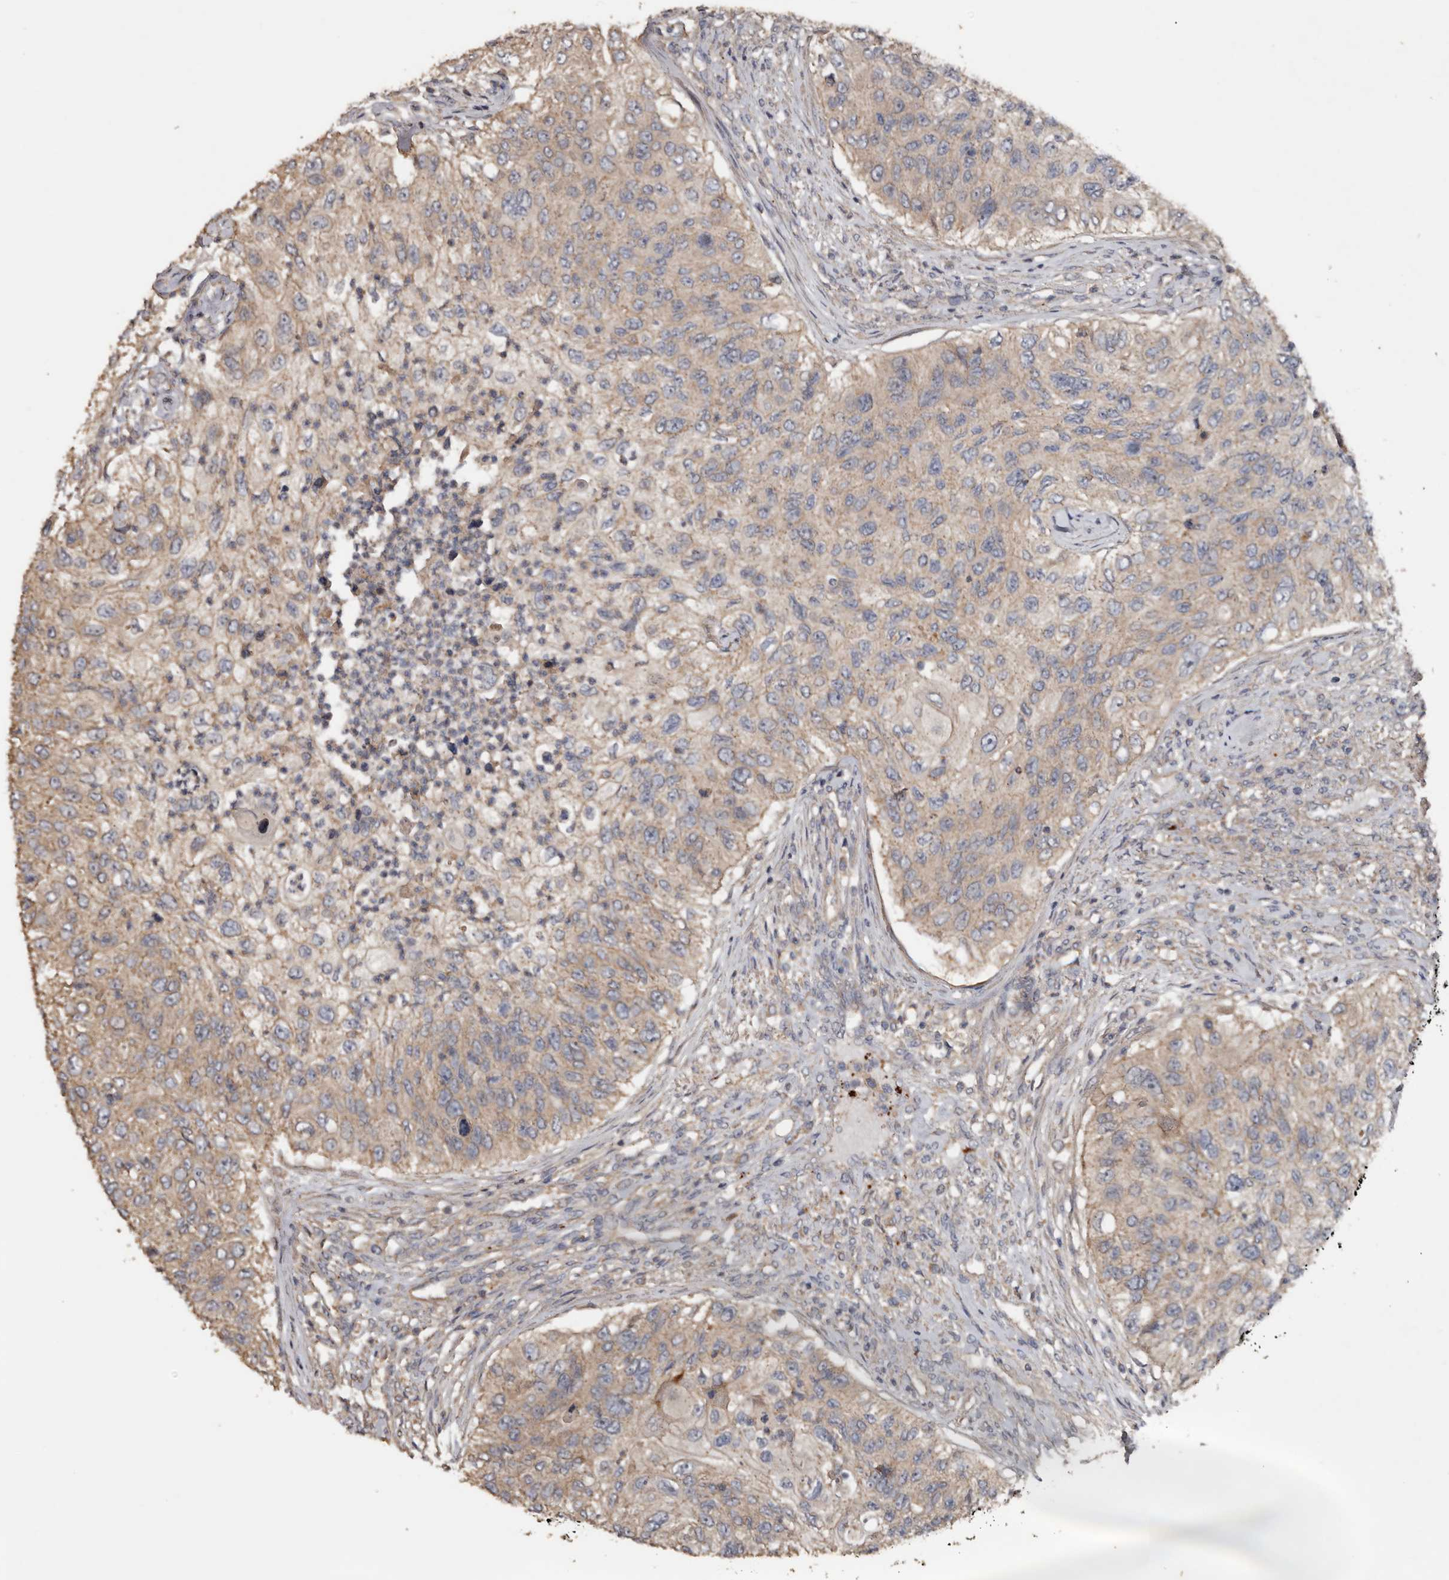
{"staining": {"intensity": "weak", "quantity": "25%-75%", "location": "cytoplasmic/membranous"}, "tissue": "urothelial cancer", "cell_type": "Tumor cells", "image_type": "cancer", "snomed": [{"axis": "morphology", "description": "Urothelial carcinoma, High grade"}, {"axis": "topography", "description": "Urinary bladder"}], "caption": "High-grade urothelial carcinoma stained with a brown dye demonstrates weak cytoplasmic/membranous positive staining in about 25%-75% of tumor cells.", "gene": "HYAL4", "patient": {"sex": "female", "age": 60}}